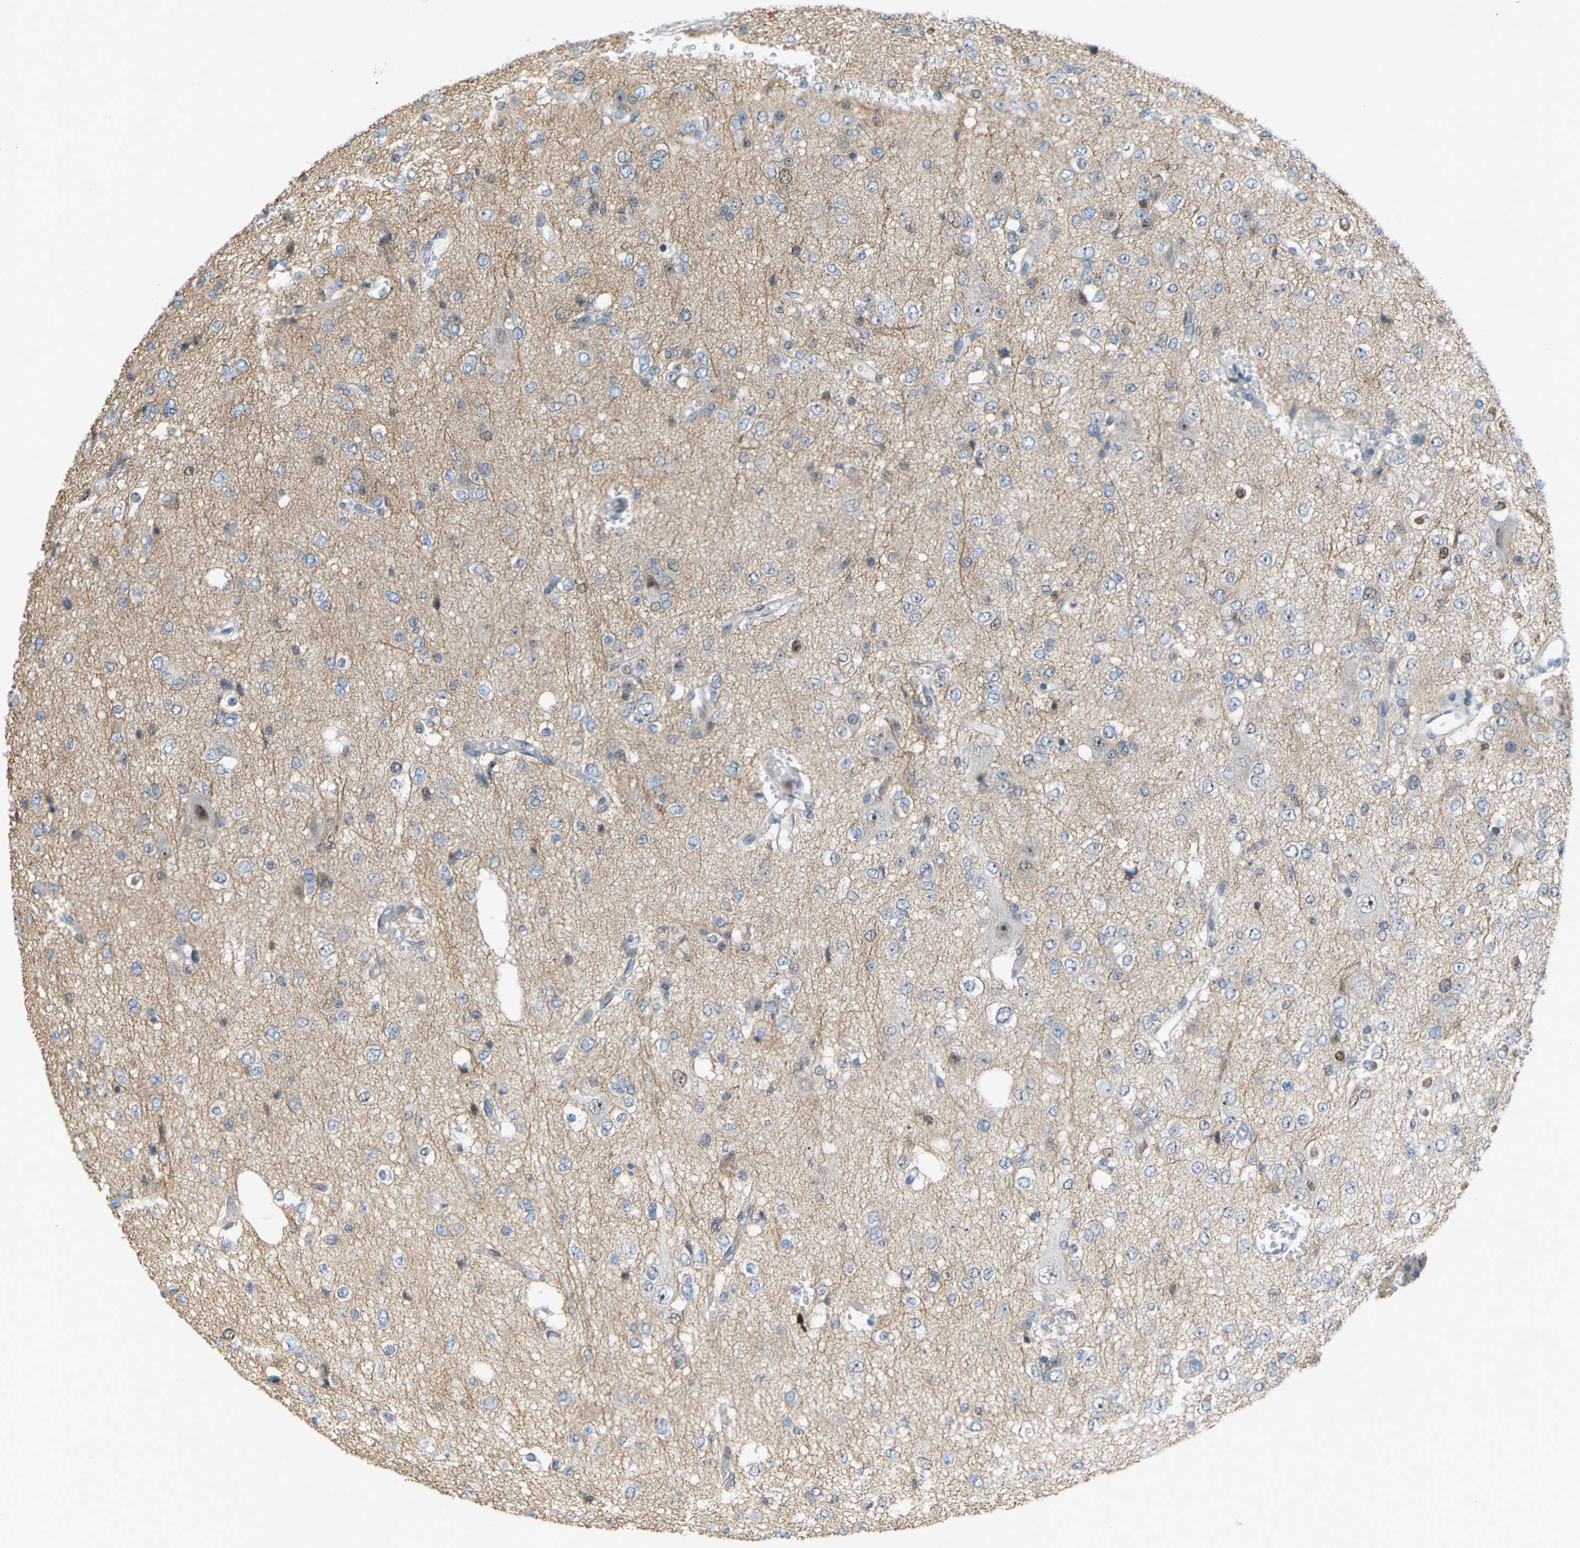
{"staining": {"intensity": "negative", "quantity": "none", "location": "none"}, "tissue": "glioma", "cell_type": "Tumor cells", "image_type": "cancer", "snomed": [{"axis": "morphology", "description": "Glioma, malignant, Low grade"}, {"axis": "topography", "description": "Brain"}], "caption": "The micrograph reveals no significant positivity in tumor cells of glioma. (Stains: DAB (3,3'-diaminobenzidine) IHC with hematoxylin counter stain, Microscopy: brightfield microscopy at high magnification).", "gene": "CROT", "patient": {"sex": "male", "age": 38}}